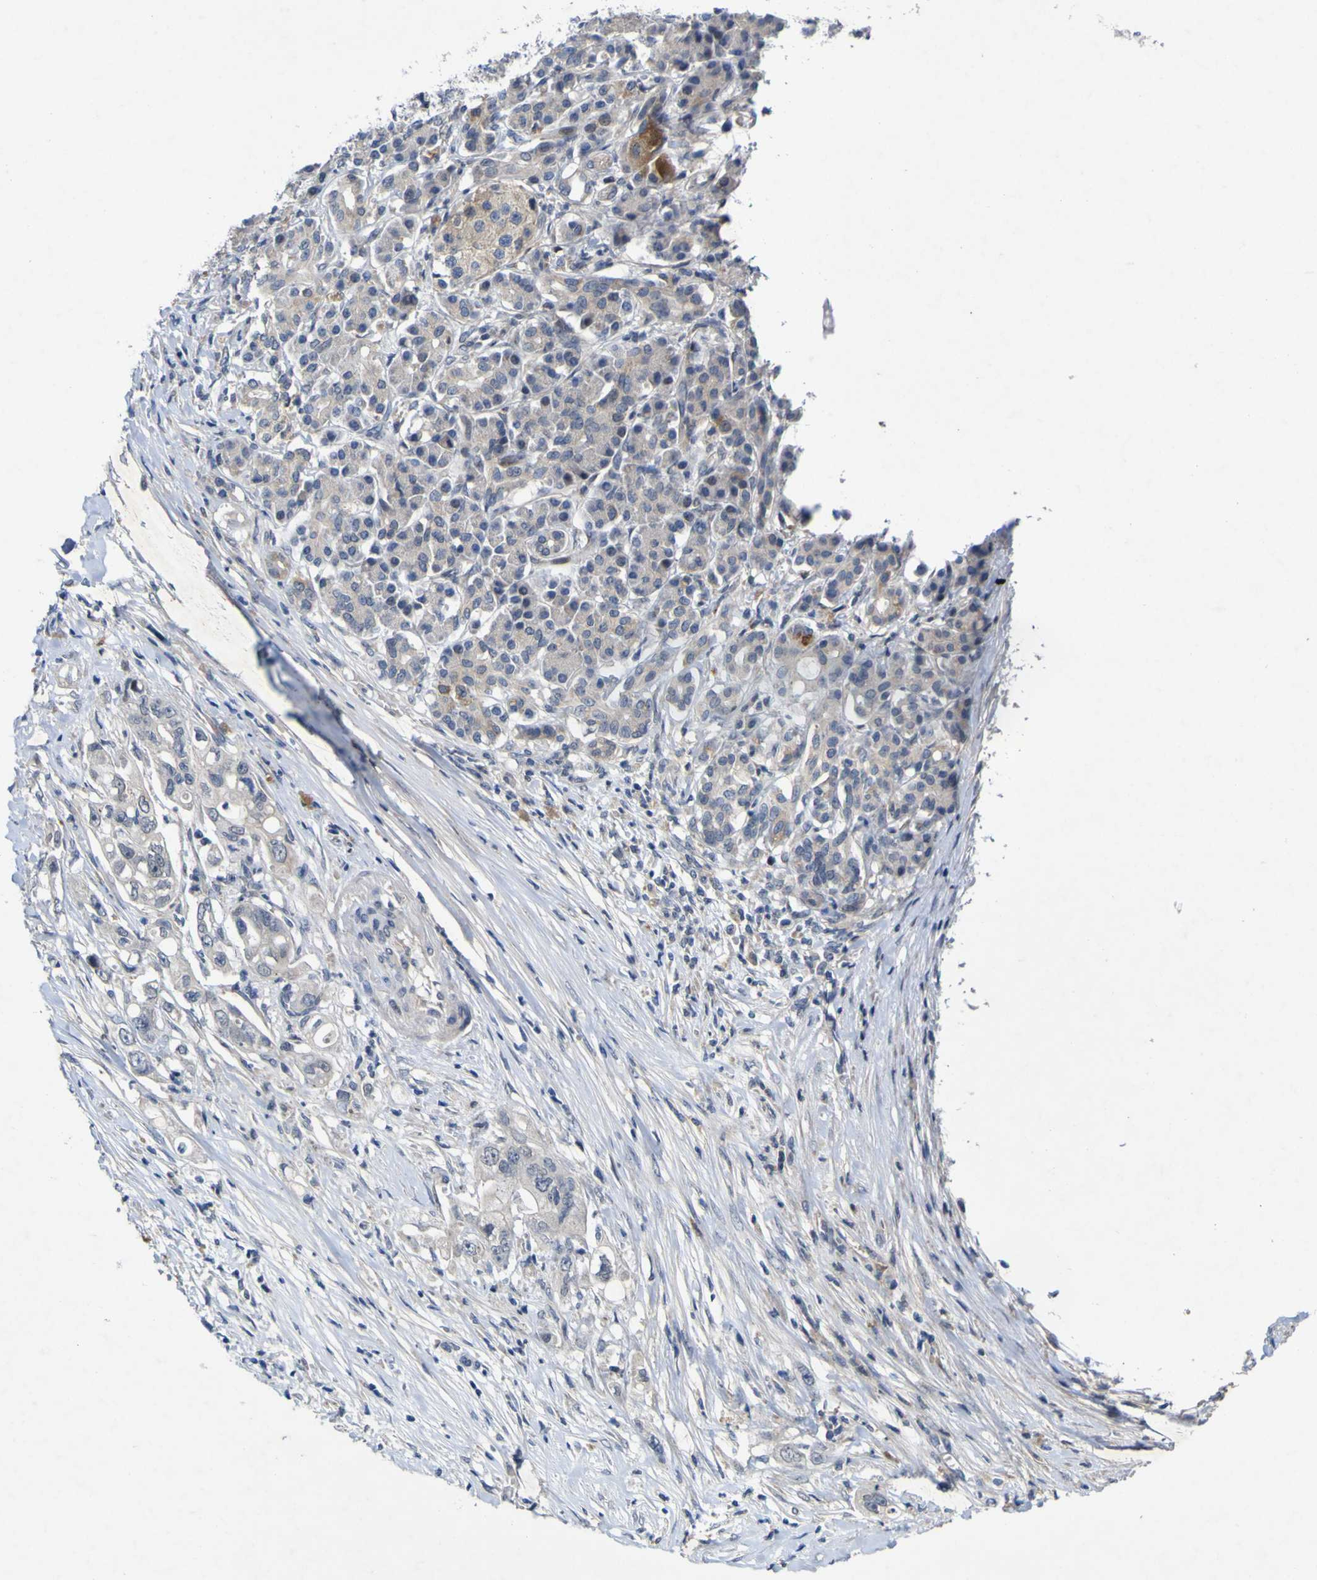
{"staining": {"intensity": "negative", "quantity": "none", "location": "none"}, "tissue": "pancreatic cancer", "cell_type": "Tumor cells", "image_type": "cancer", "snomed": [{"axis": "morphology", "description": "Normal tissue, NOS"}, {"axis": "topography", "description": "Pancreas"}], "caption": "The immunohistochemistry (IHC) histopathology image has no significant positivity in tumor cells of pancreatic cancer tissue.", "gene": "NAV1", "patient": {"sex": "male", "age": 42}}